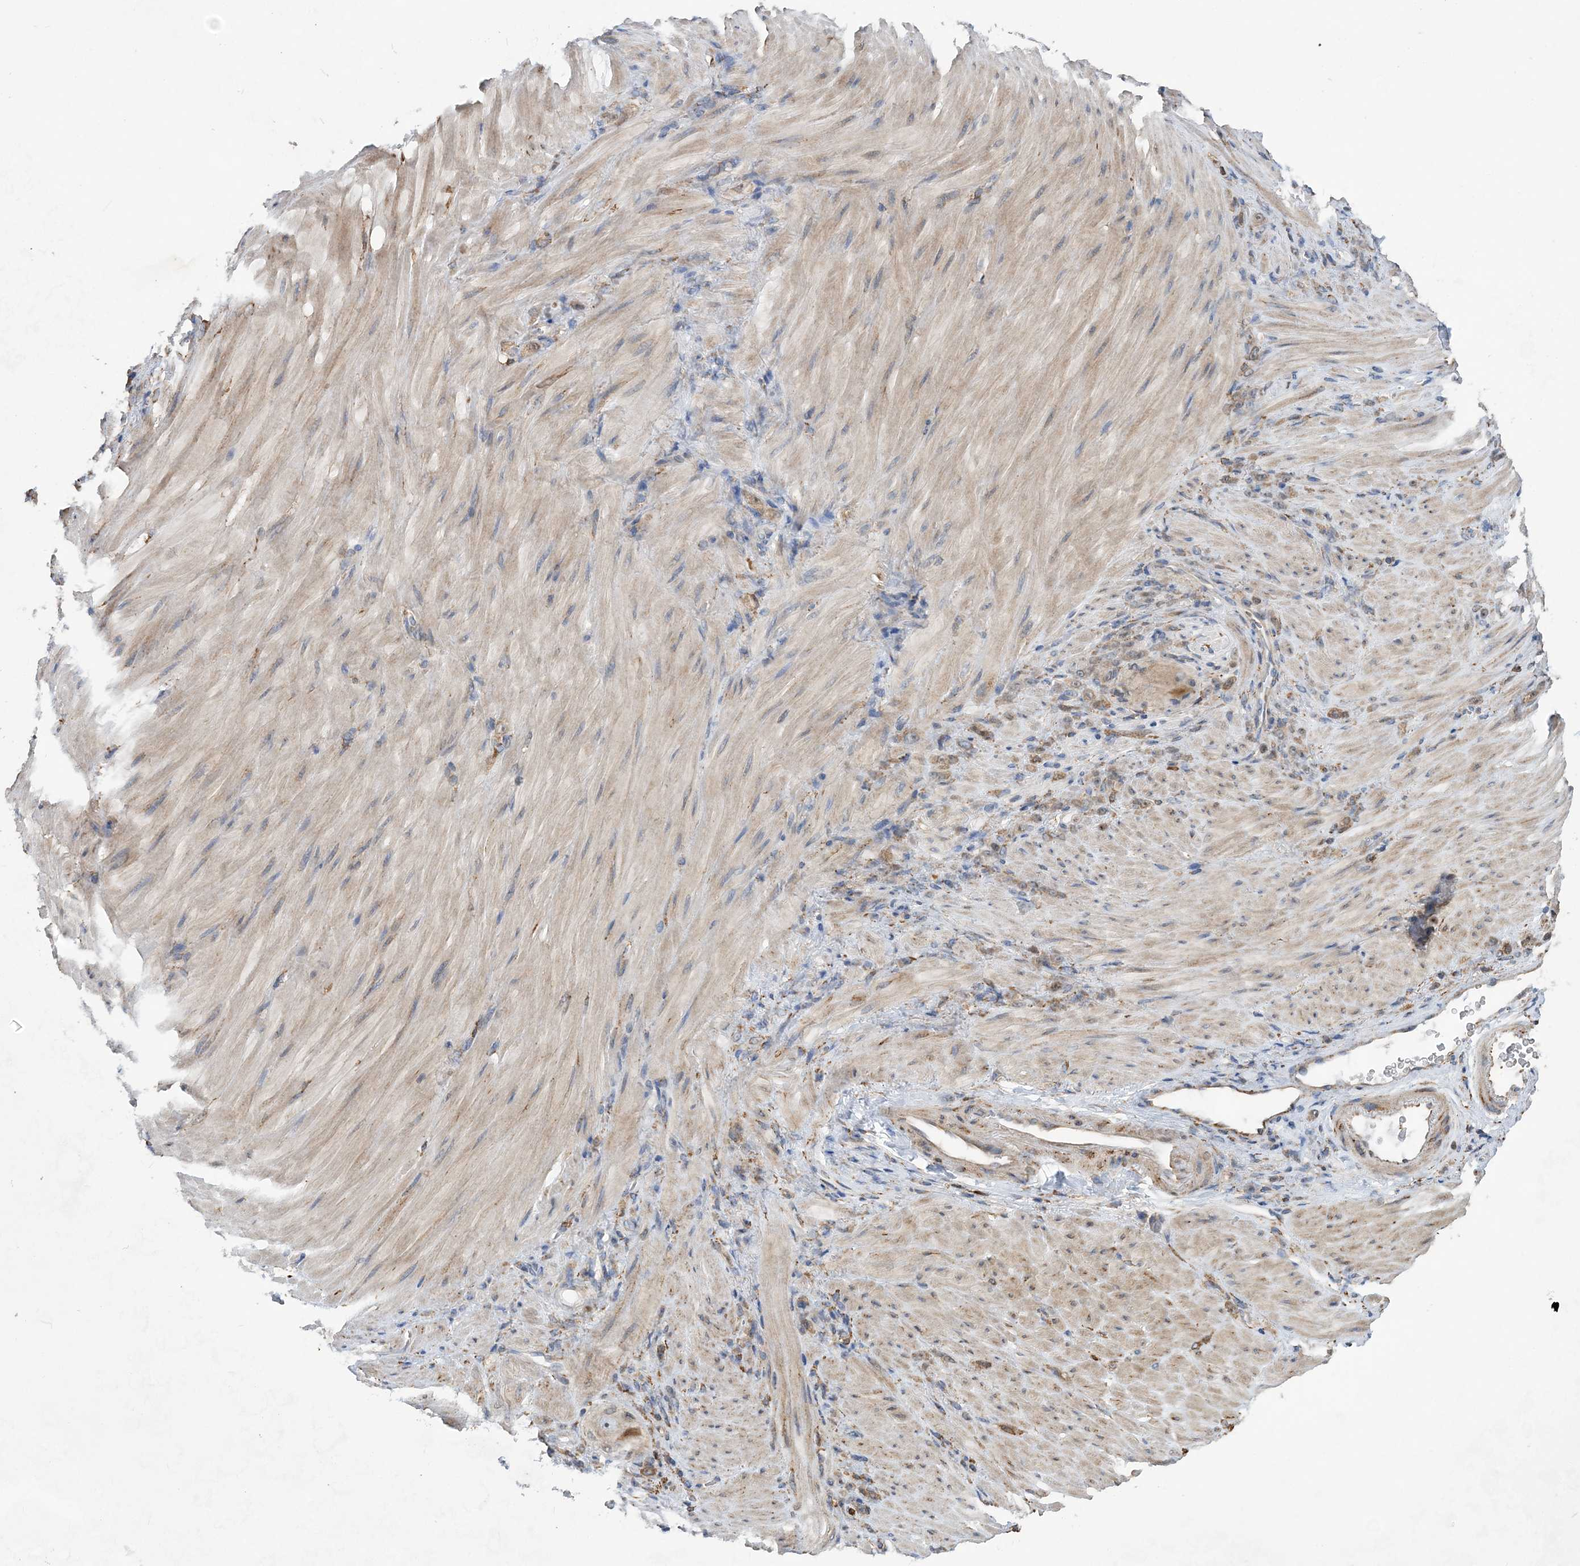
{"staining": {"intensity": "weak", "quantity": ">75%", "location": "cytoplasmic/membranous"}, "tissue": "stomach cancer", "cell_type": "Tumor cells", "image_type": "cancer", "snomed": [{"axis": "morphology", "description": "Normal tissue, NOS"}, {"axis": "morphology", "description": "Adenocarcinoma, NOS"}, {"axis": "topography", "description": "Stomach"}], "caption": "Weak cytoplasmic/membranous protein positivity is identified in about >75% of tumor cells in stomach adenocarcinoma.", "gene": "WDR12", "patient": {"sex": "male", "age": 82}}